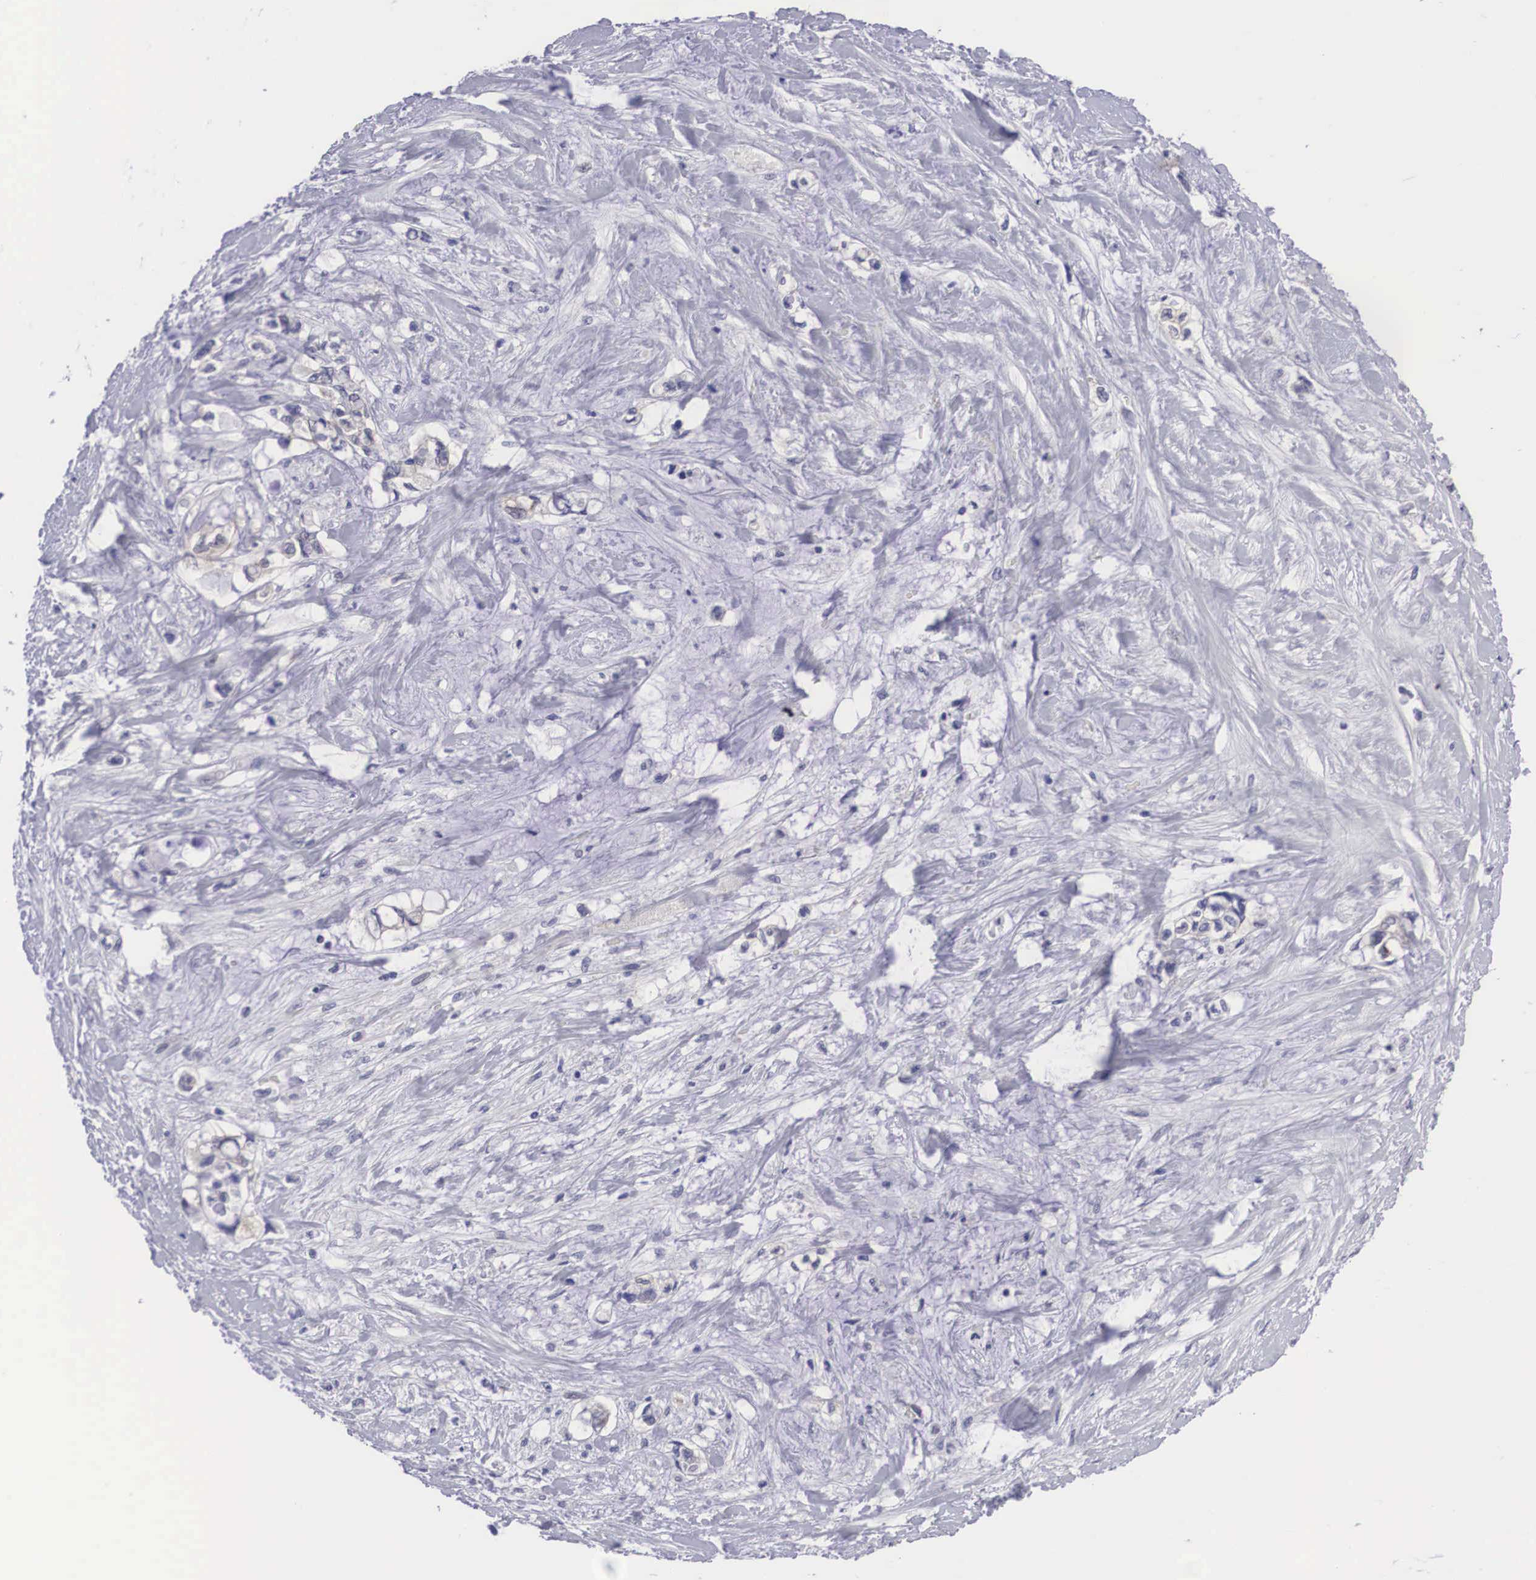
{"staining": {"intensity": "negative", "quantity": "none", "location": "none"}, "tissue": "pancreatic cancer", "cell_type": "Tumor cells", "image_type": "cancer", "snomed": [{"axis": "morphology", "description": "Adenocarcinoma, NOS"}, {"axis": "topography", "description": "Pancreas"}], "caption": "High magnification brightfield microscopy of pancreatic cancer (adenocarcinoma) stained with DAB (3,3'-diaminobenzidine) (brown) and counterstained with hematoxylin (blue): tumor cells show no significant staining.", "gene": "MAST4", "patient": {"sex": "female", "age": 70}}